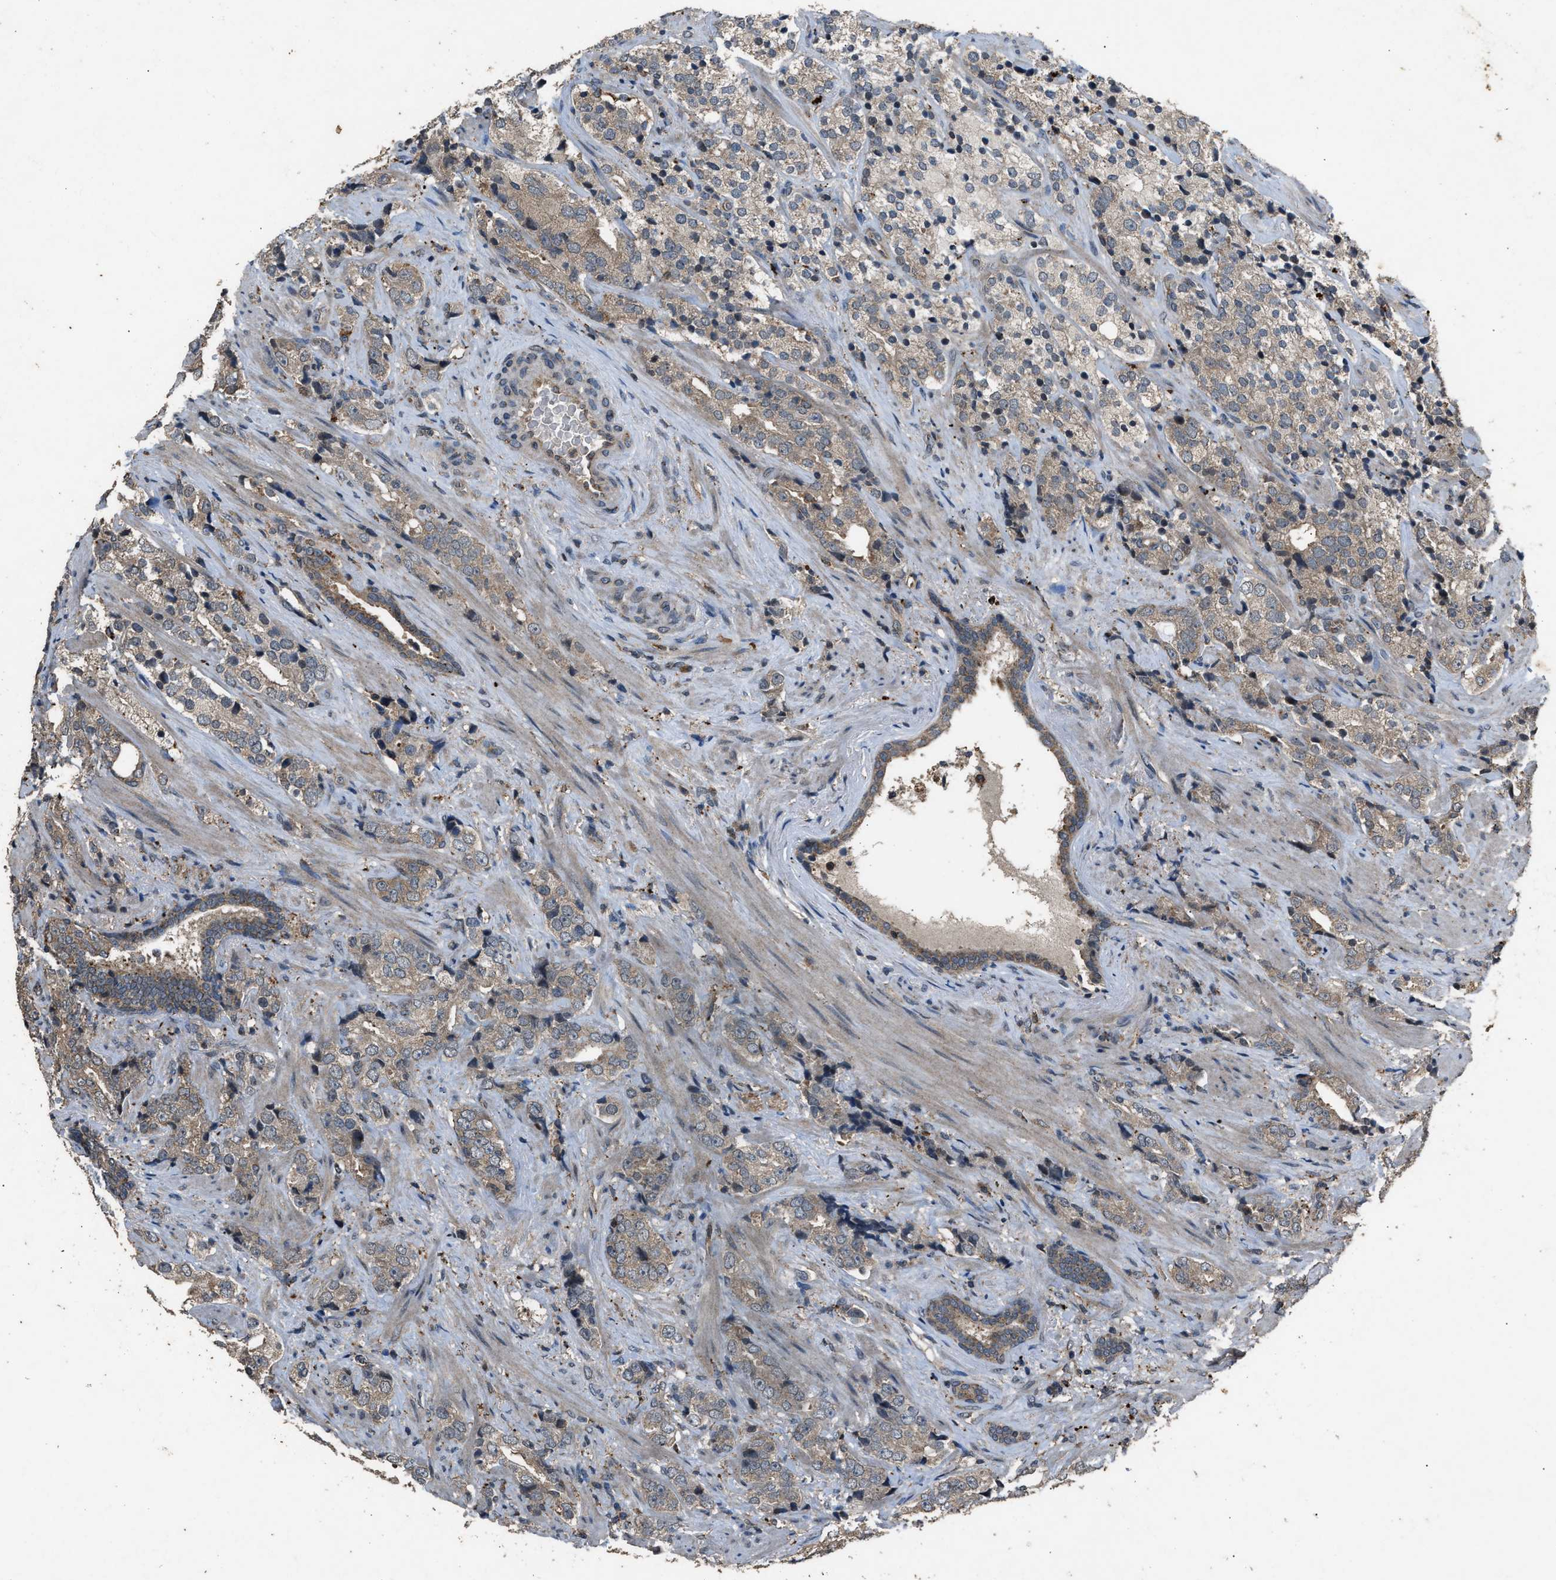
{"staining": {"intensity": "weak", "quantity": ">75%", "location": "cytoplasmic/membranous"}, "tissue": "prostate cancer", "cell_type": "Tumor cells", "image_type": "cancer", "snomed": [{"axis": "morphology", "description": "Adenocarcinoma, High grade"}, {"axis": "topography", "description": "Prostate"}], "caption": "Brown immunohistochemical staining in prostate cancer shows weak cytoplasmic/membranous staining in approximately >75% of tumor cells. (IHC, brightfield microscopy, high magnification).", "gene": "PSMD1", "patient": {"sex": "male", "age": 71}}